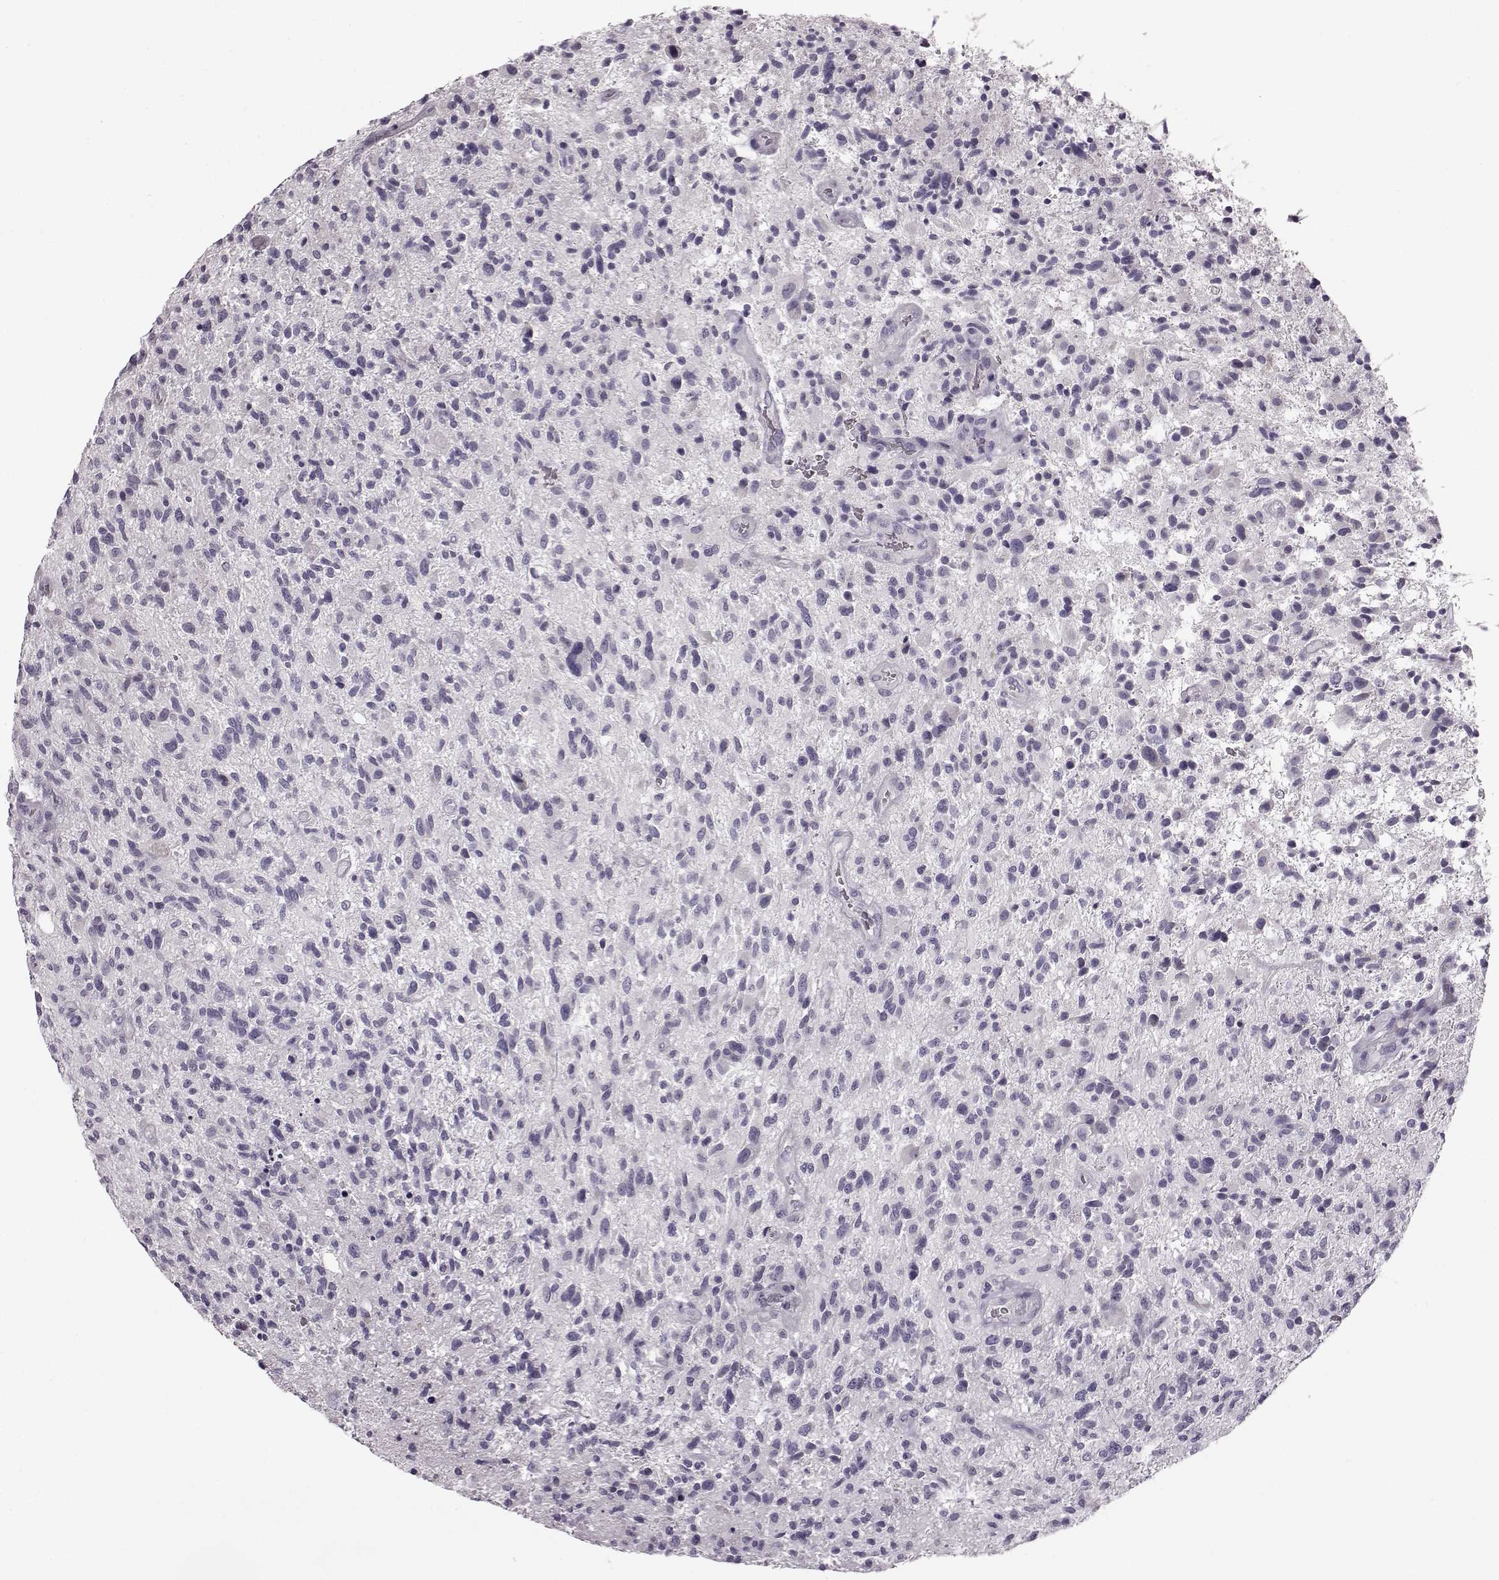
{"staining": {"intensity": "negative", "quantity": "none", "location": "none"}, "tissue": "glioma", "cell_type": "Tumor cells", "image_type": "cancer", "snomed": [{"axis": "morphology", "description": "Glioma, malignant, High grade"}, {"axis": "topography", "description": "Brain"}], "caption": "High power microscopy photomicrograph of an immunohistochemistry histopathology image of malignant glioma (high-grade), revealing no significant expression in tumor cells.", "gene": "ODAD4", "patient": {"sex": "male", "age": 47}}